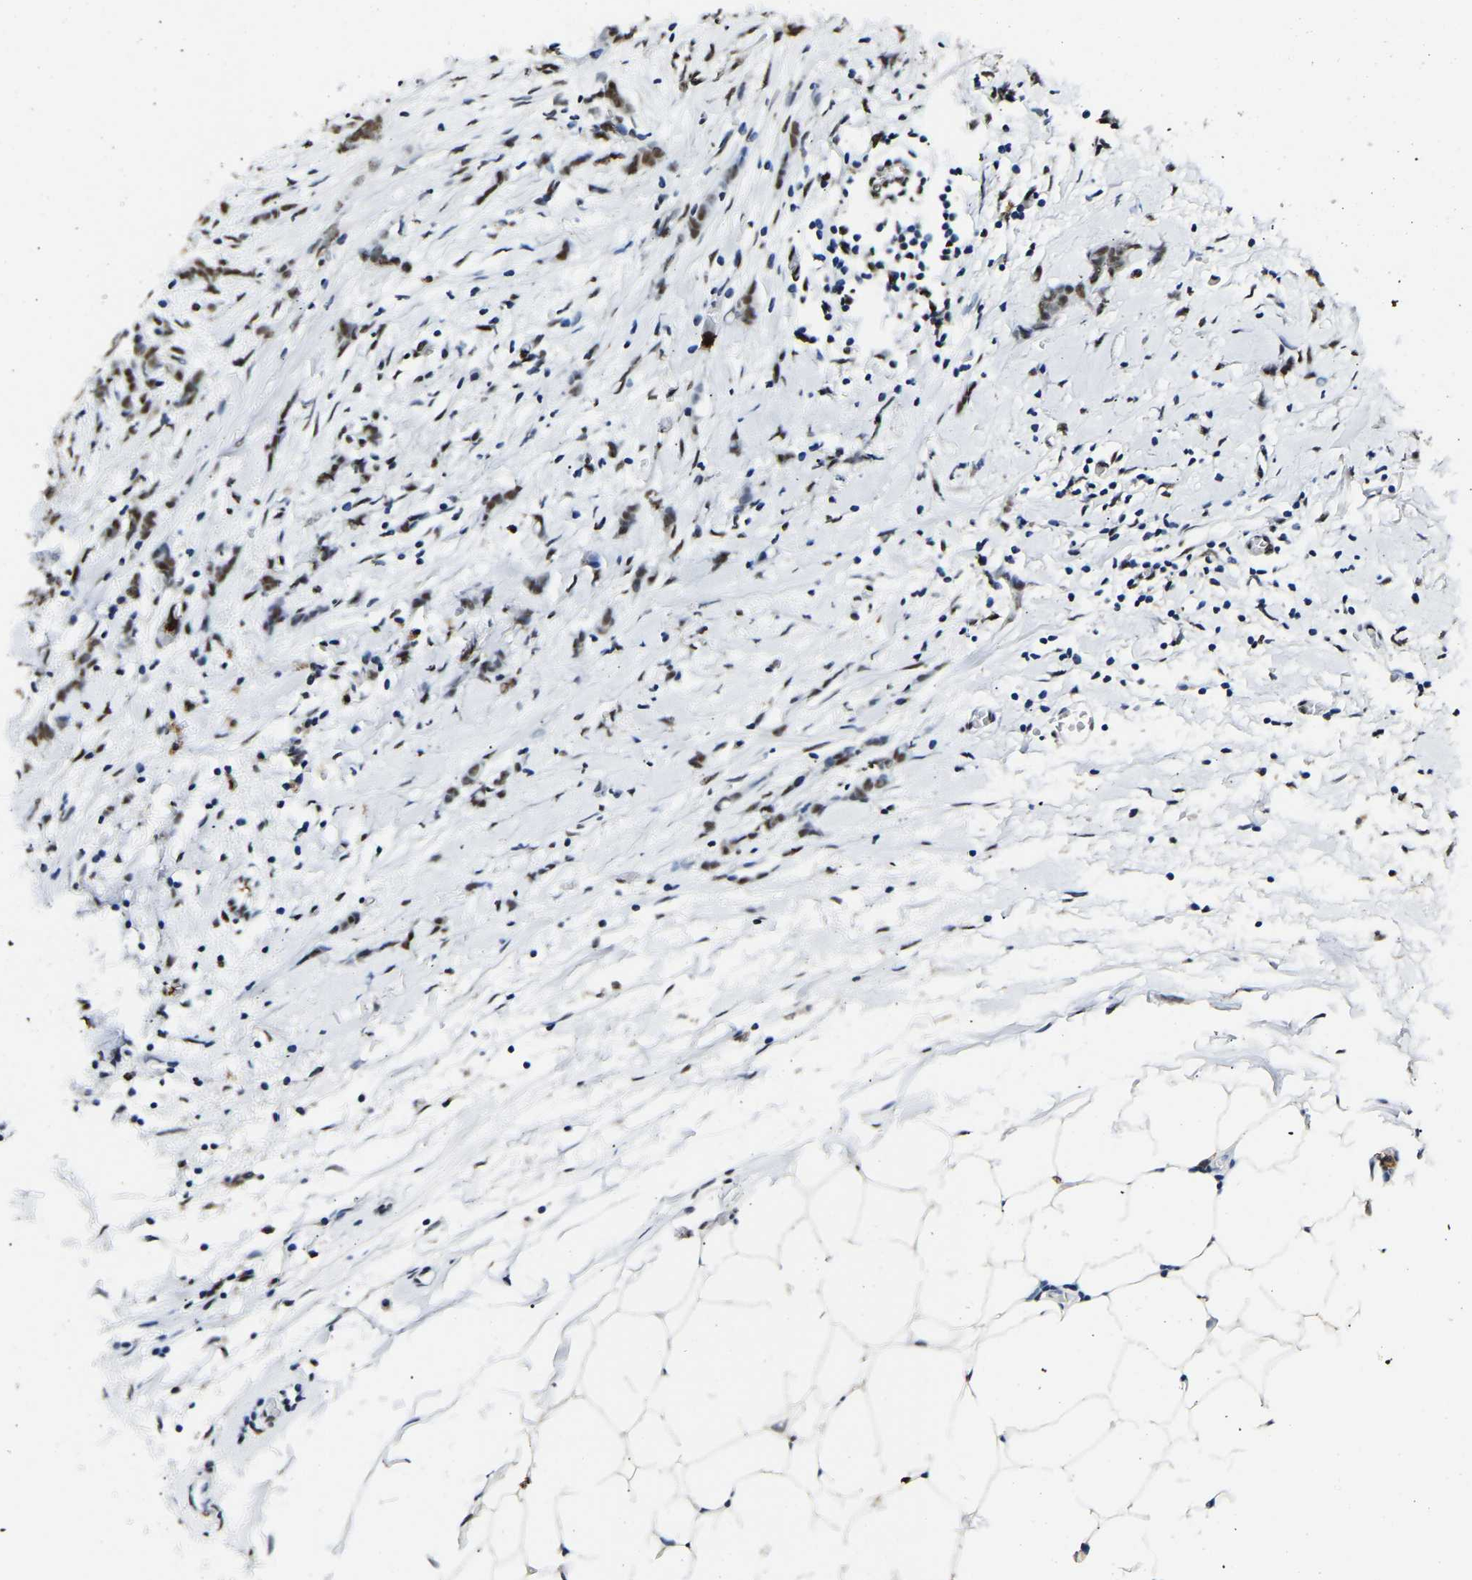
{"staining": {"intensity": "moderate", "quantity": ">75%", "location": "nuclear"}, "tissue": "breast cancer", "cell_type": "Tumor cells", "image_type": "cancer", "snomed": [{"axis": "morphology", "description": "Lobular carcinoma, in situ"}, {"axis": "morphology", "description": "Lobular carcinoma"}, {"axis": "topography", "description": "Breast"}], "caption": "Breast lobular carcinoma stained for a protein reveals moderate nuclear positivity in tumor cells.", "gene": "SAFB", "patient": {"sex": "female", "age": 41}}